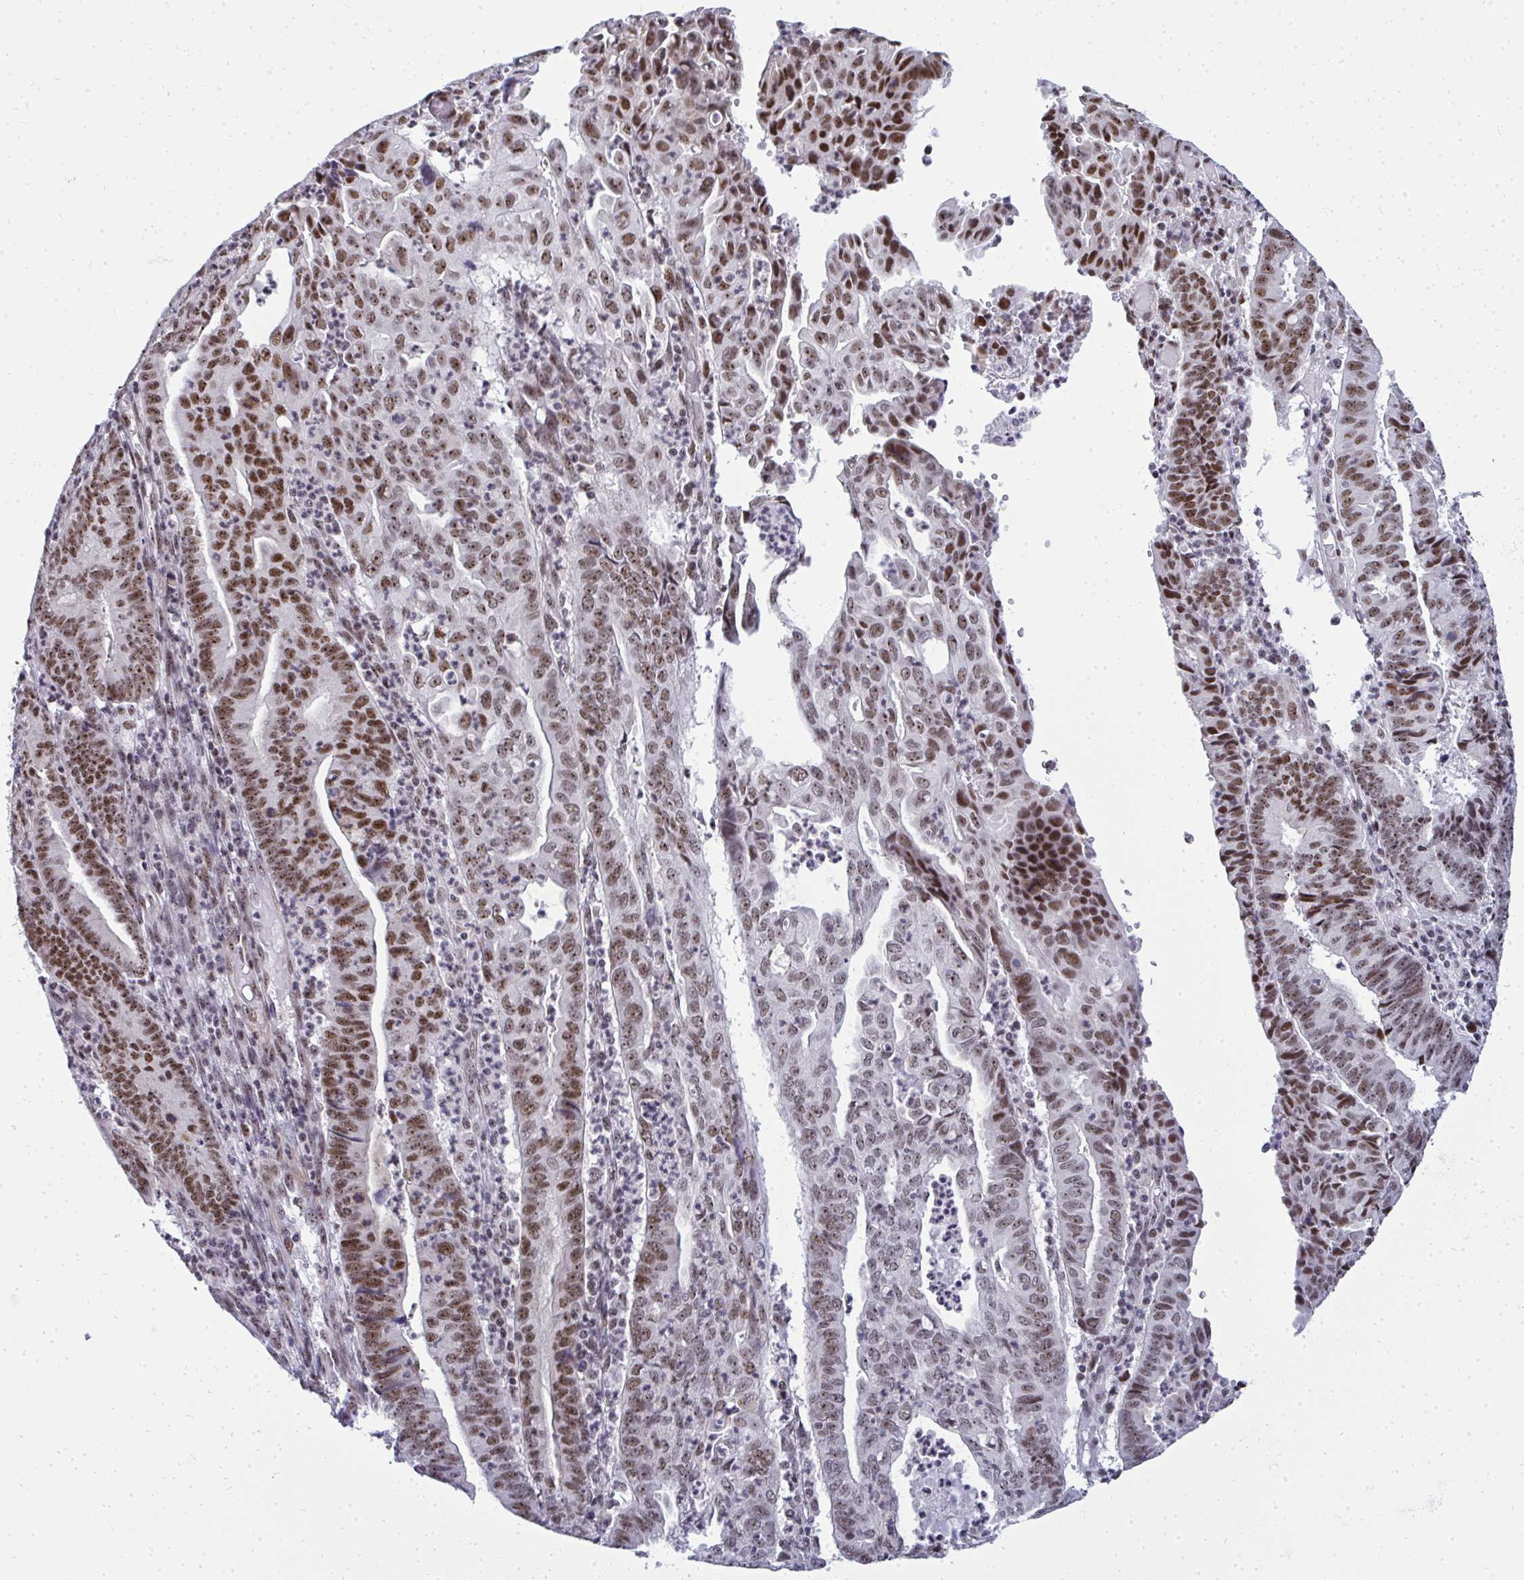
{"staining": {"intensity": "moderate", "quantity": ">75%", "location": "nuclear"}, "tissue": "endometrial cancer", "cell_type": "Tumor cells", "image_type": "cancer", "snomed": [{"axis": "morphology", "description": "Adenocarcinoma, NOS"}, {"axis": "topography", "description": "Endometrium"}], "caption": "Protein expression analysis of human adenocarcinoma (endometrial) reveals moderate nuclear positivity in approximately >75% of tumor cells. (brown staining indicates protein expression, while blue staining denotes nuclei).", "gene": "SIRT7", "patient": {"sex": "female", "age": 60}}